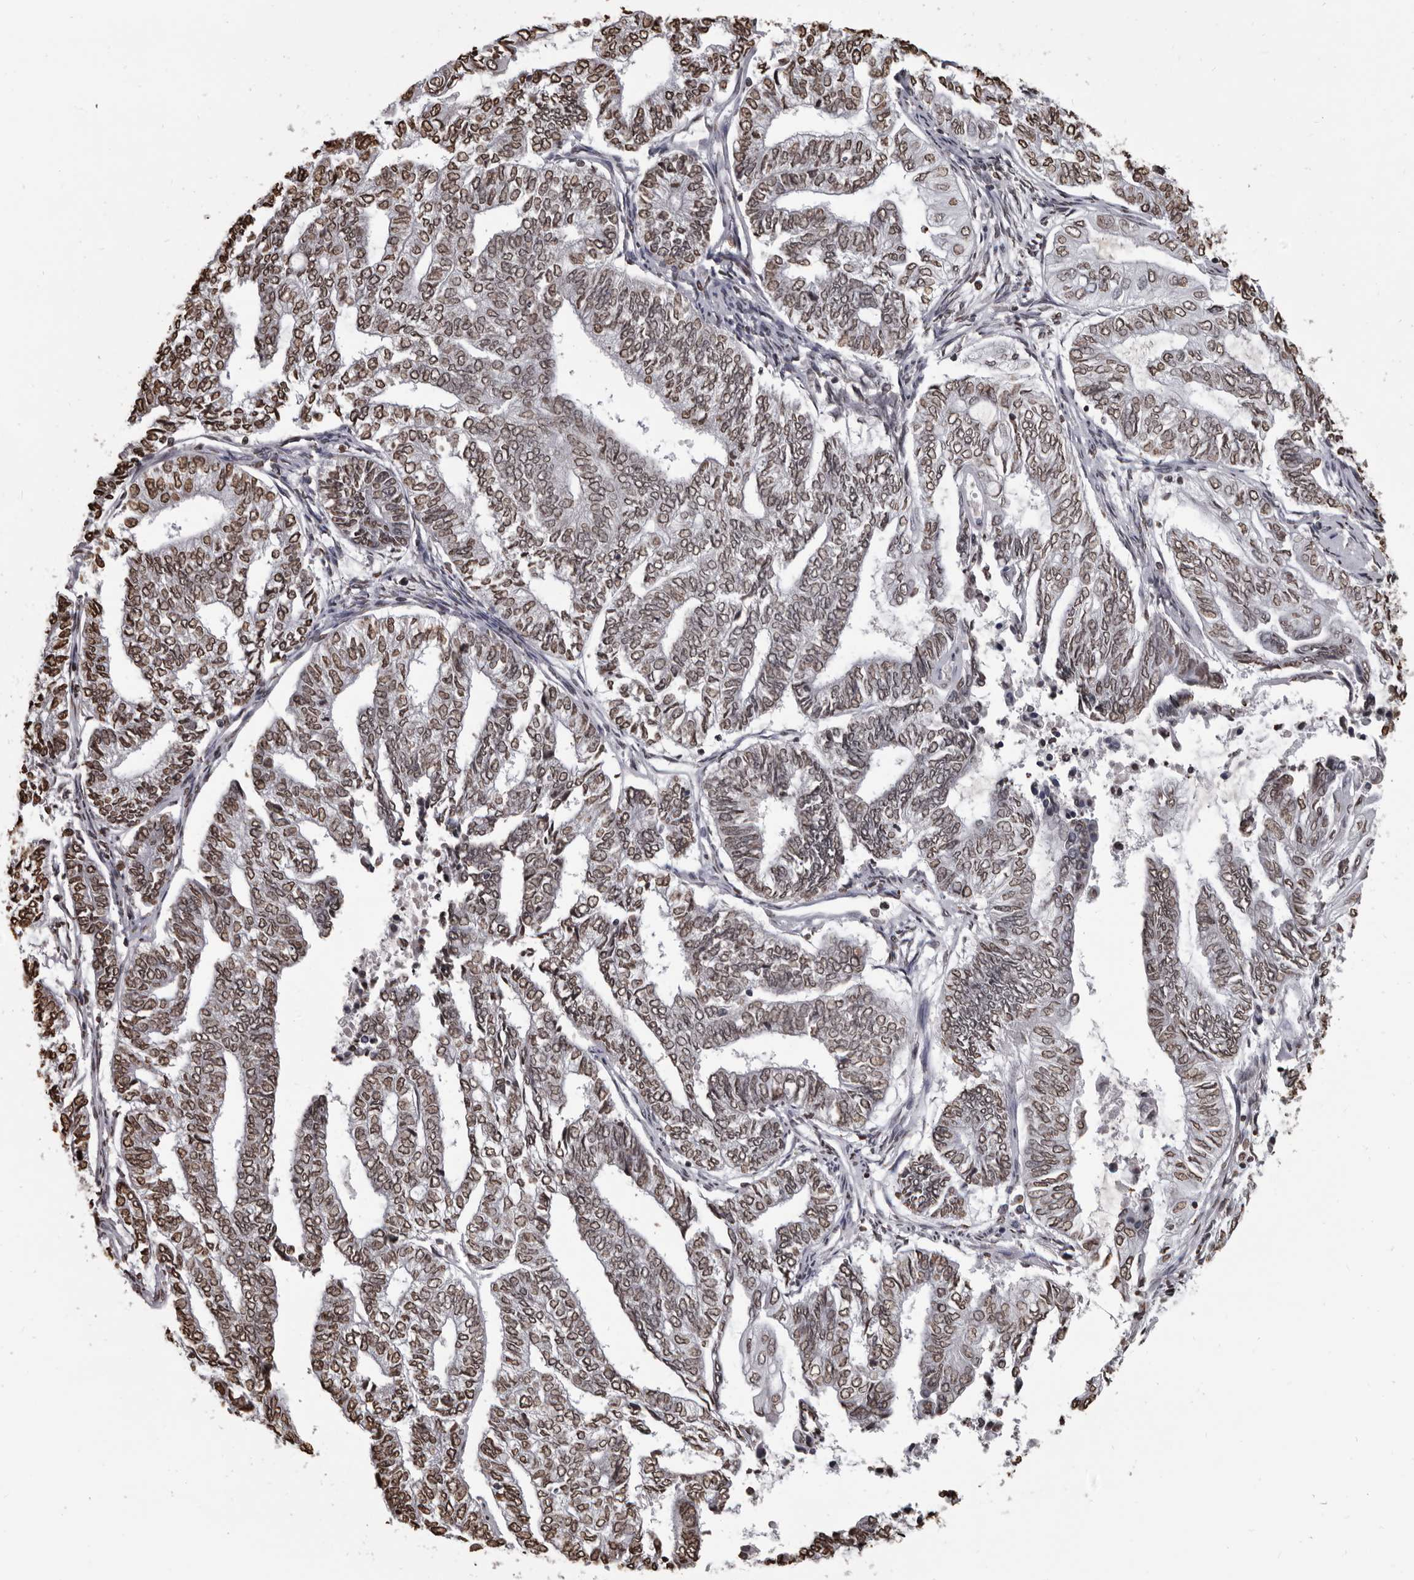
{"staining": {"intensity": "moderate", "quantity": ">75%", "location": "nuclear"}, "tissue": "endometrial cancer", "cell_type": "Tumor cells", "image_type": "cancer", "snomed": [{"axis": "morphology", "description": "Adenocarcinoma, NOS"}, {"axis": "topography", "description": "Uterus"}, {"axis": "topography", "description": "Endometrium"}], "caption": "Immunohistochemistry of adenocarcinoma (endometrial) shows medium levels of moderate nuclear expression in about >75% of tumor cells.", "gene": "AHR", "patient": {"sex": "female", "age": 70}}